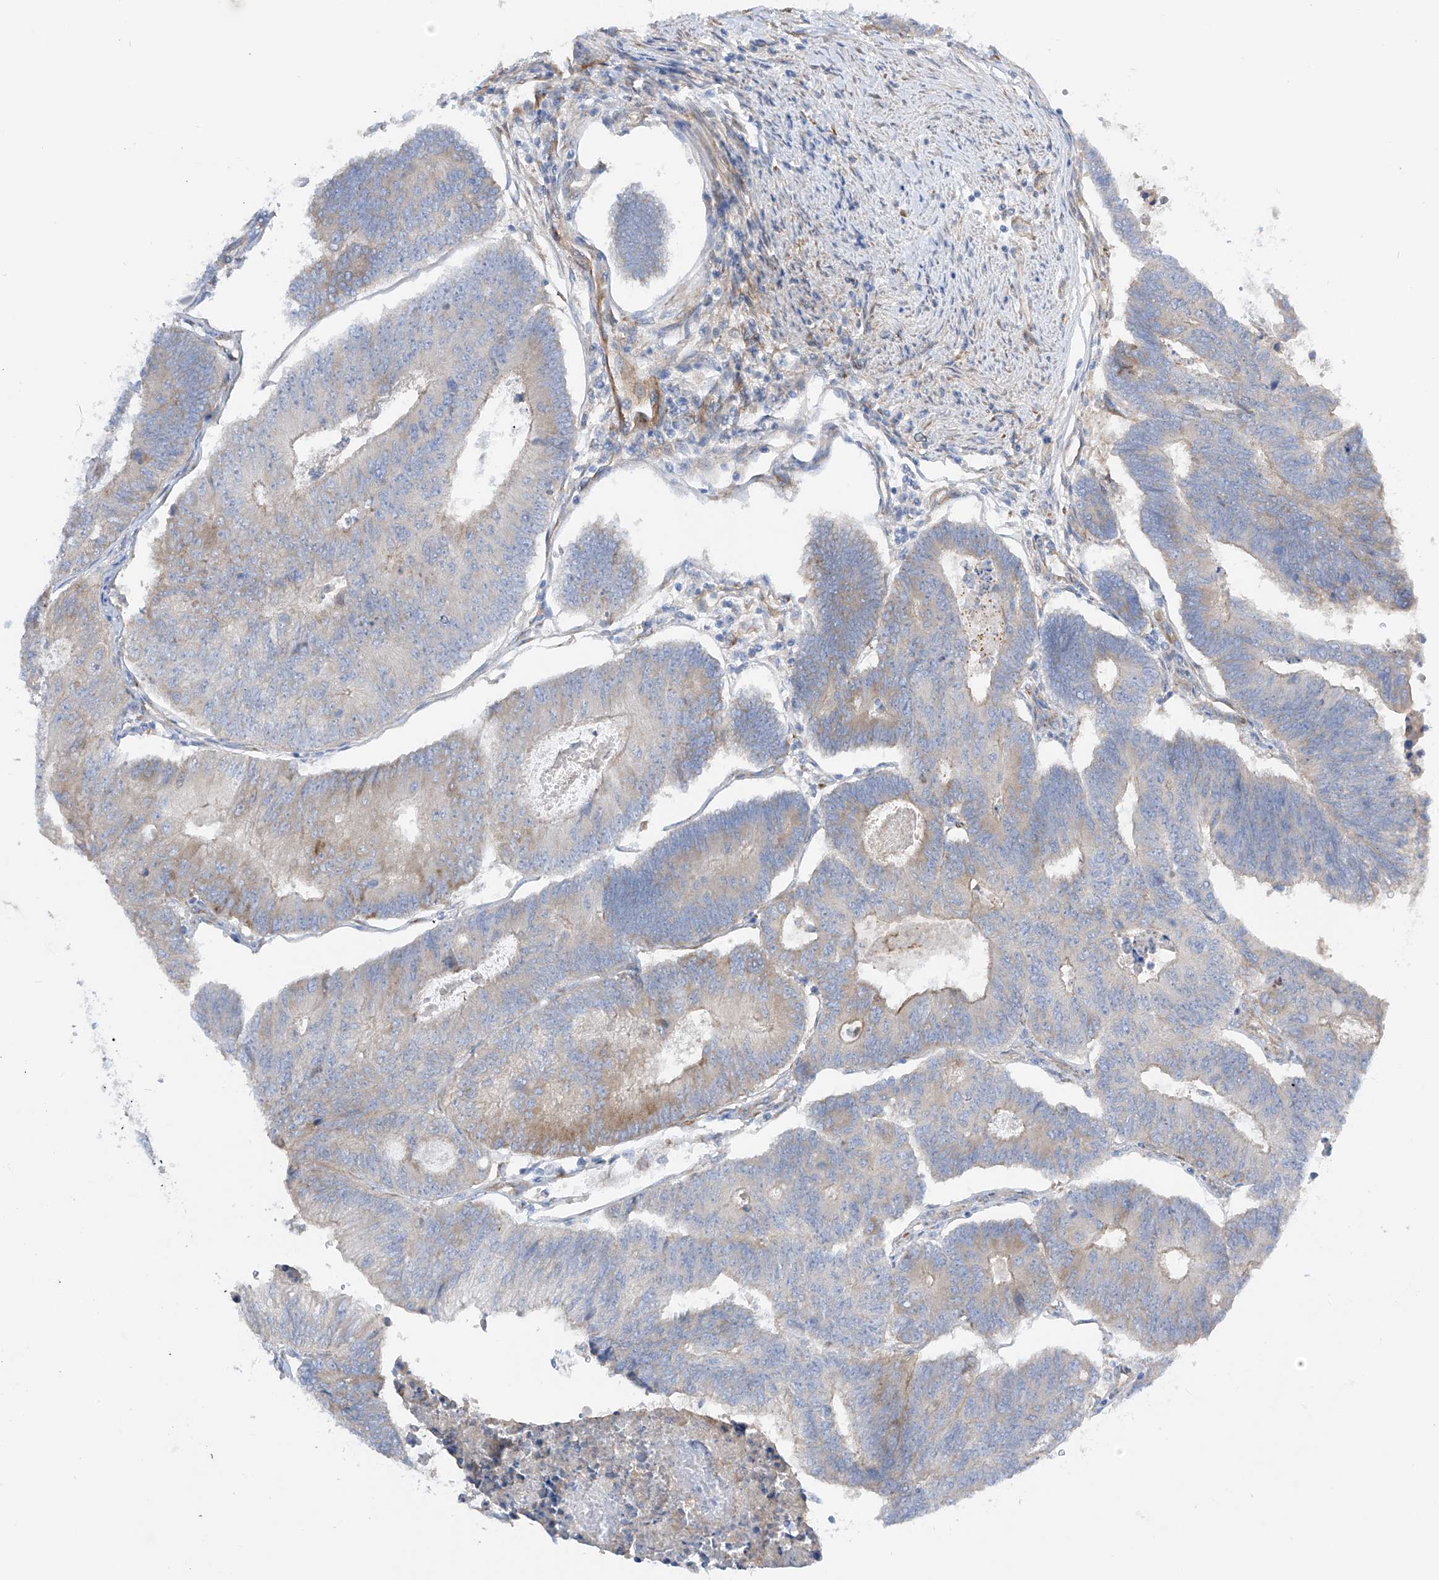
{"staining": {"intensity": "weak", "quantity": "25%-75%", "location": "cytoplasmic/membranous"}, "tissue": "colorectal cancer", "cell_type": "Tumor cells", "image_type": "cancer", "snomed": [{"axis": "morphology", "description": "Adenocarcinoma, NOS"}, {"axis": "topography", "description": "Colon"}], "caption": "Immunohistochemical staining of colorectal cancer reveals weak cytoplasmic/membranous protein staining in approximately 25%-75% of tumor cells. (DAB = brown stain, brightfield microscopy at high magnification).", "gene": "LCA5", "patient": {"sex": "female", "age": 67}}